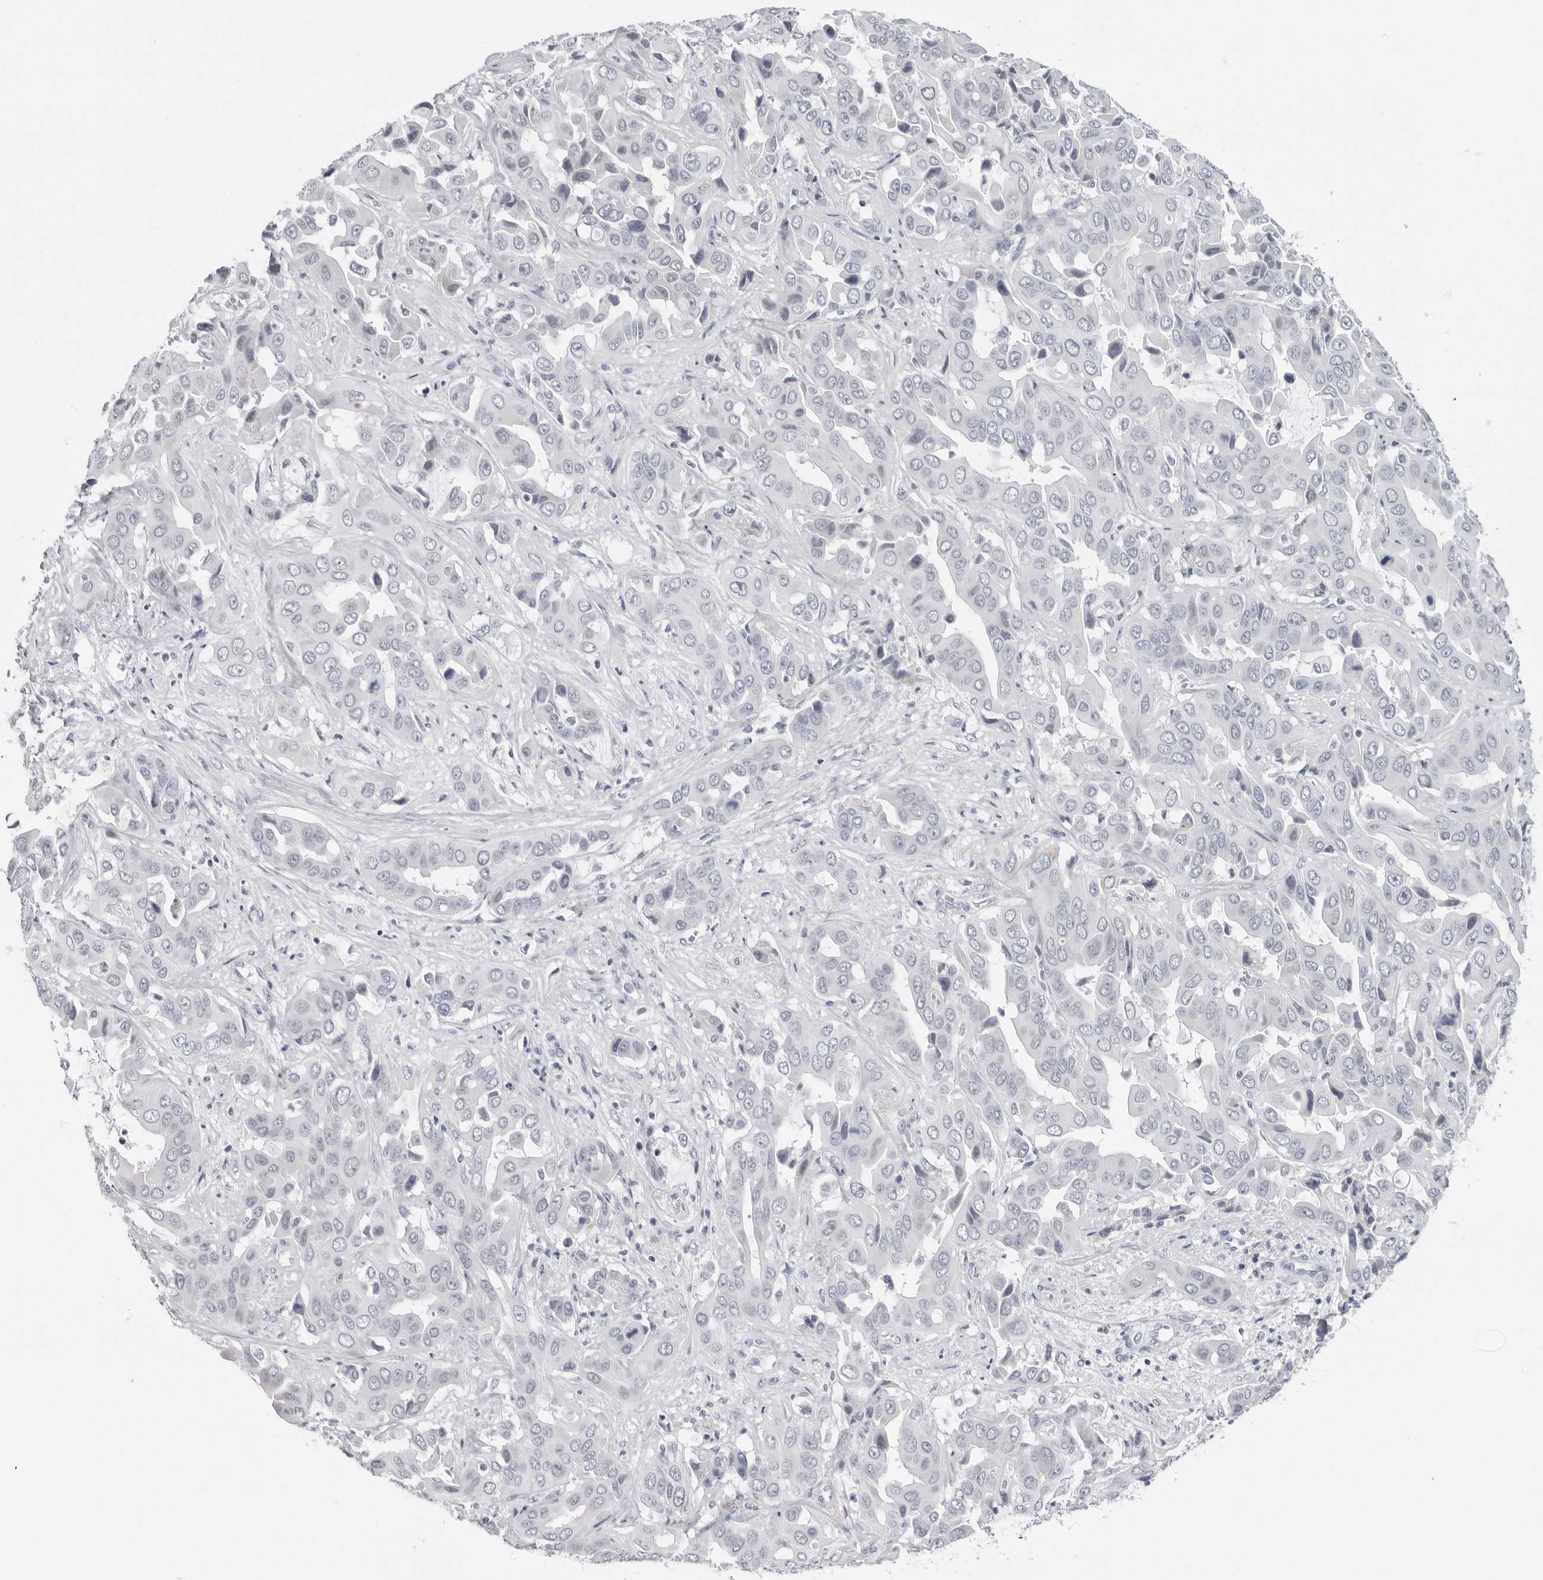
{"staining": {"intensity": "negative", "quantity": "none", "location": "none"}, "tissue": "liver cancer", "cell_type": "Tumor cells", "image_type": "cancer", "snomed": [{"axis": "morphology", "description": "Cholangiocarcinoma"}, {"axis": "topography", "description": "Liver"}], "caption": "There is no significant expression in tumor cells of cholangiocarcinoma (liver).", "gene": "PGA3", "patient": {"sex": "female", "age": 52}}